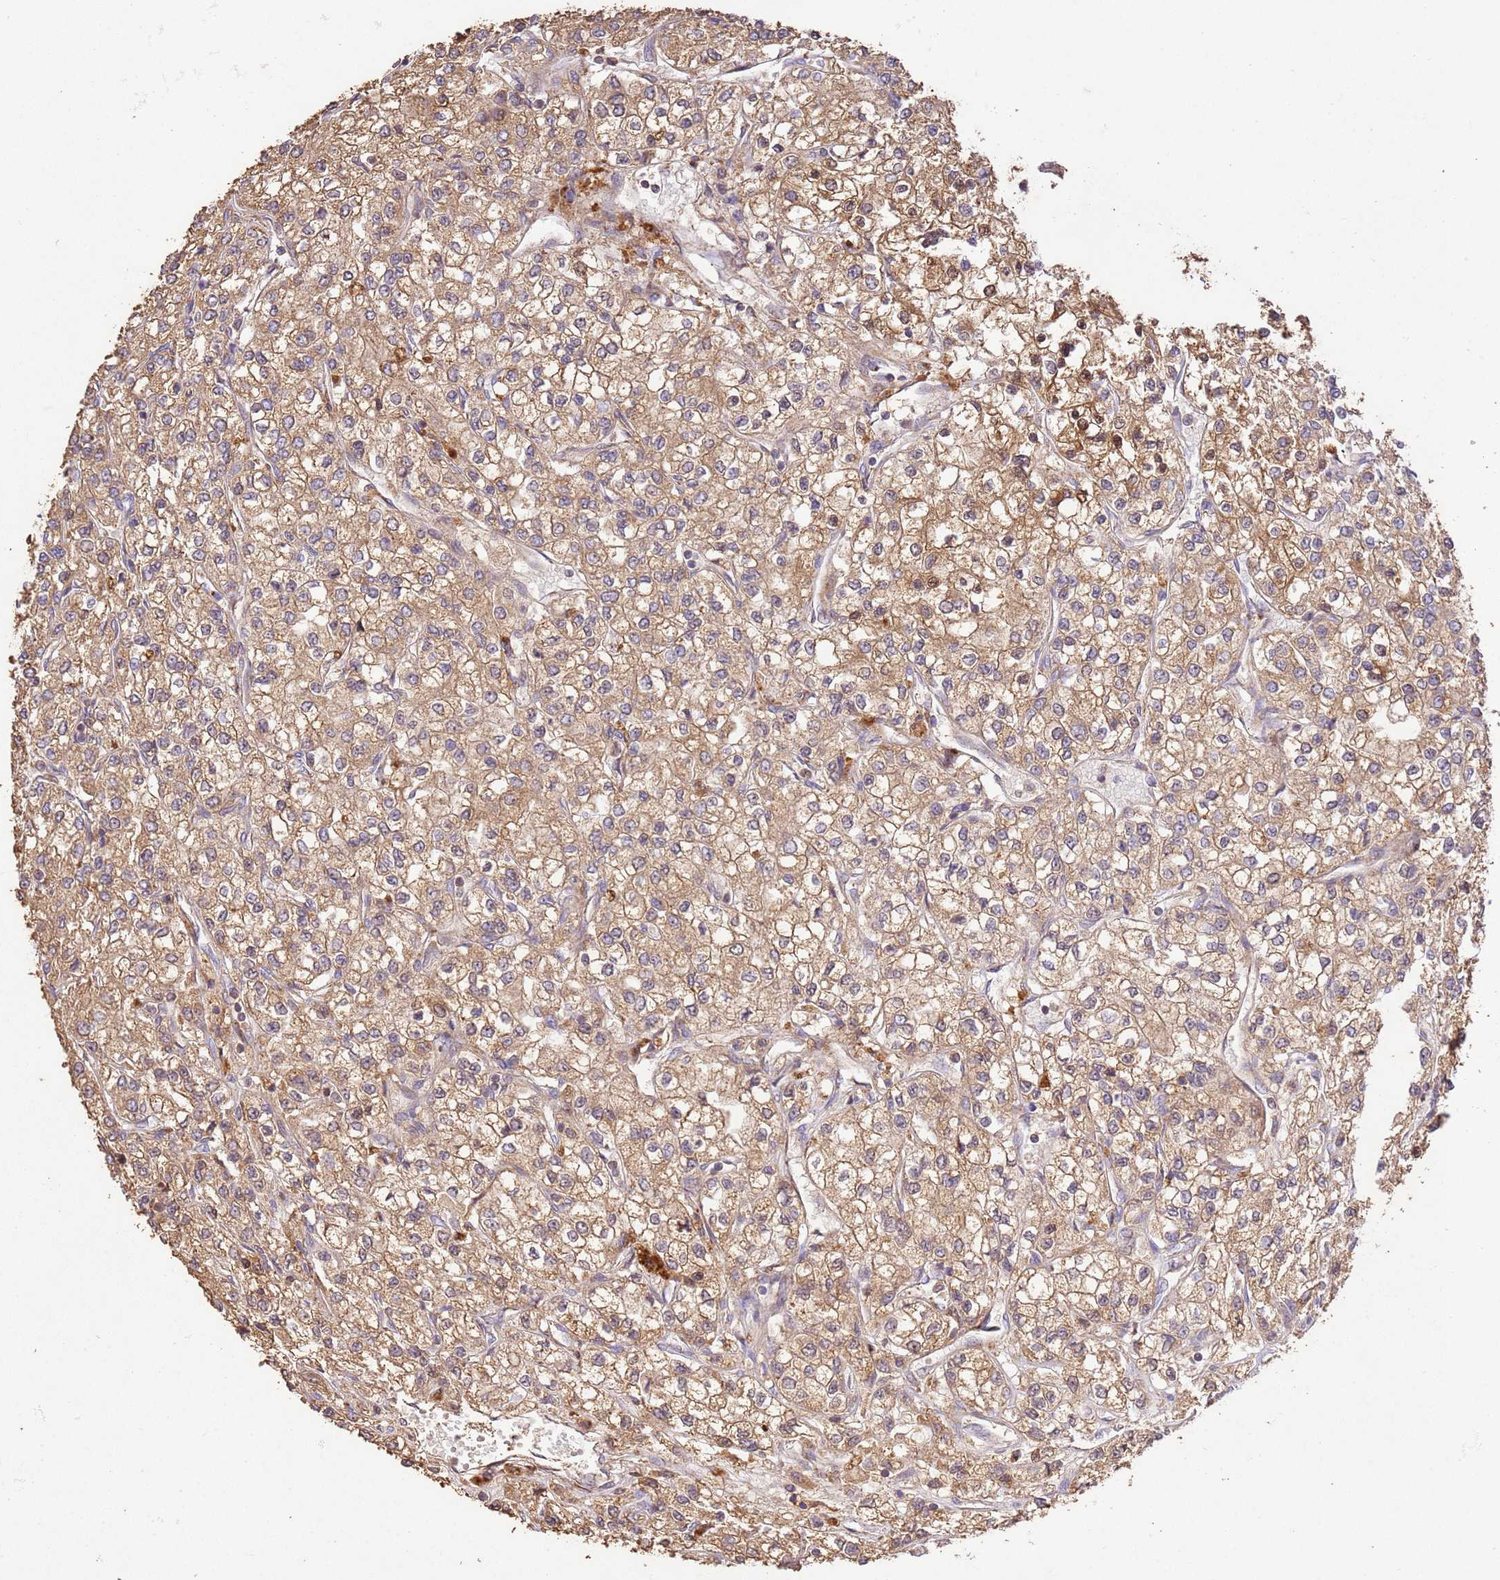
{"staining": {"intensity": "moderate", "quantity": ">75%", "location": "cytoplasmic/membranous"}, "tissue": "renal cancer", "cell_type": "Tumor cells", "image_type": "cancer", "snomed": [{"axis": "morphology", "description": "Adenocarcinoma, NOS"}, {"axis": "topography", "description": "Kidney"}], "caption": "Human adenocarcinoma (renal) stained for a protein (brown) reveals moderate cytoplasmic/membranous positive staining in approximately >75% of tumor cells.", "gene": "LRRC28", "patient": {"sex": "male", "age": 80}}